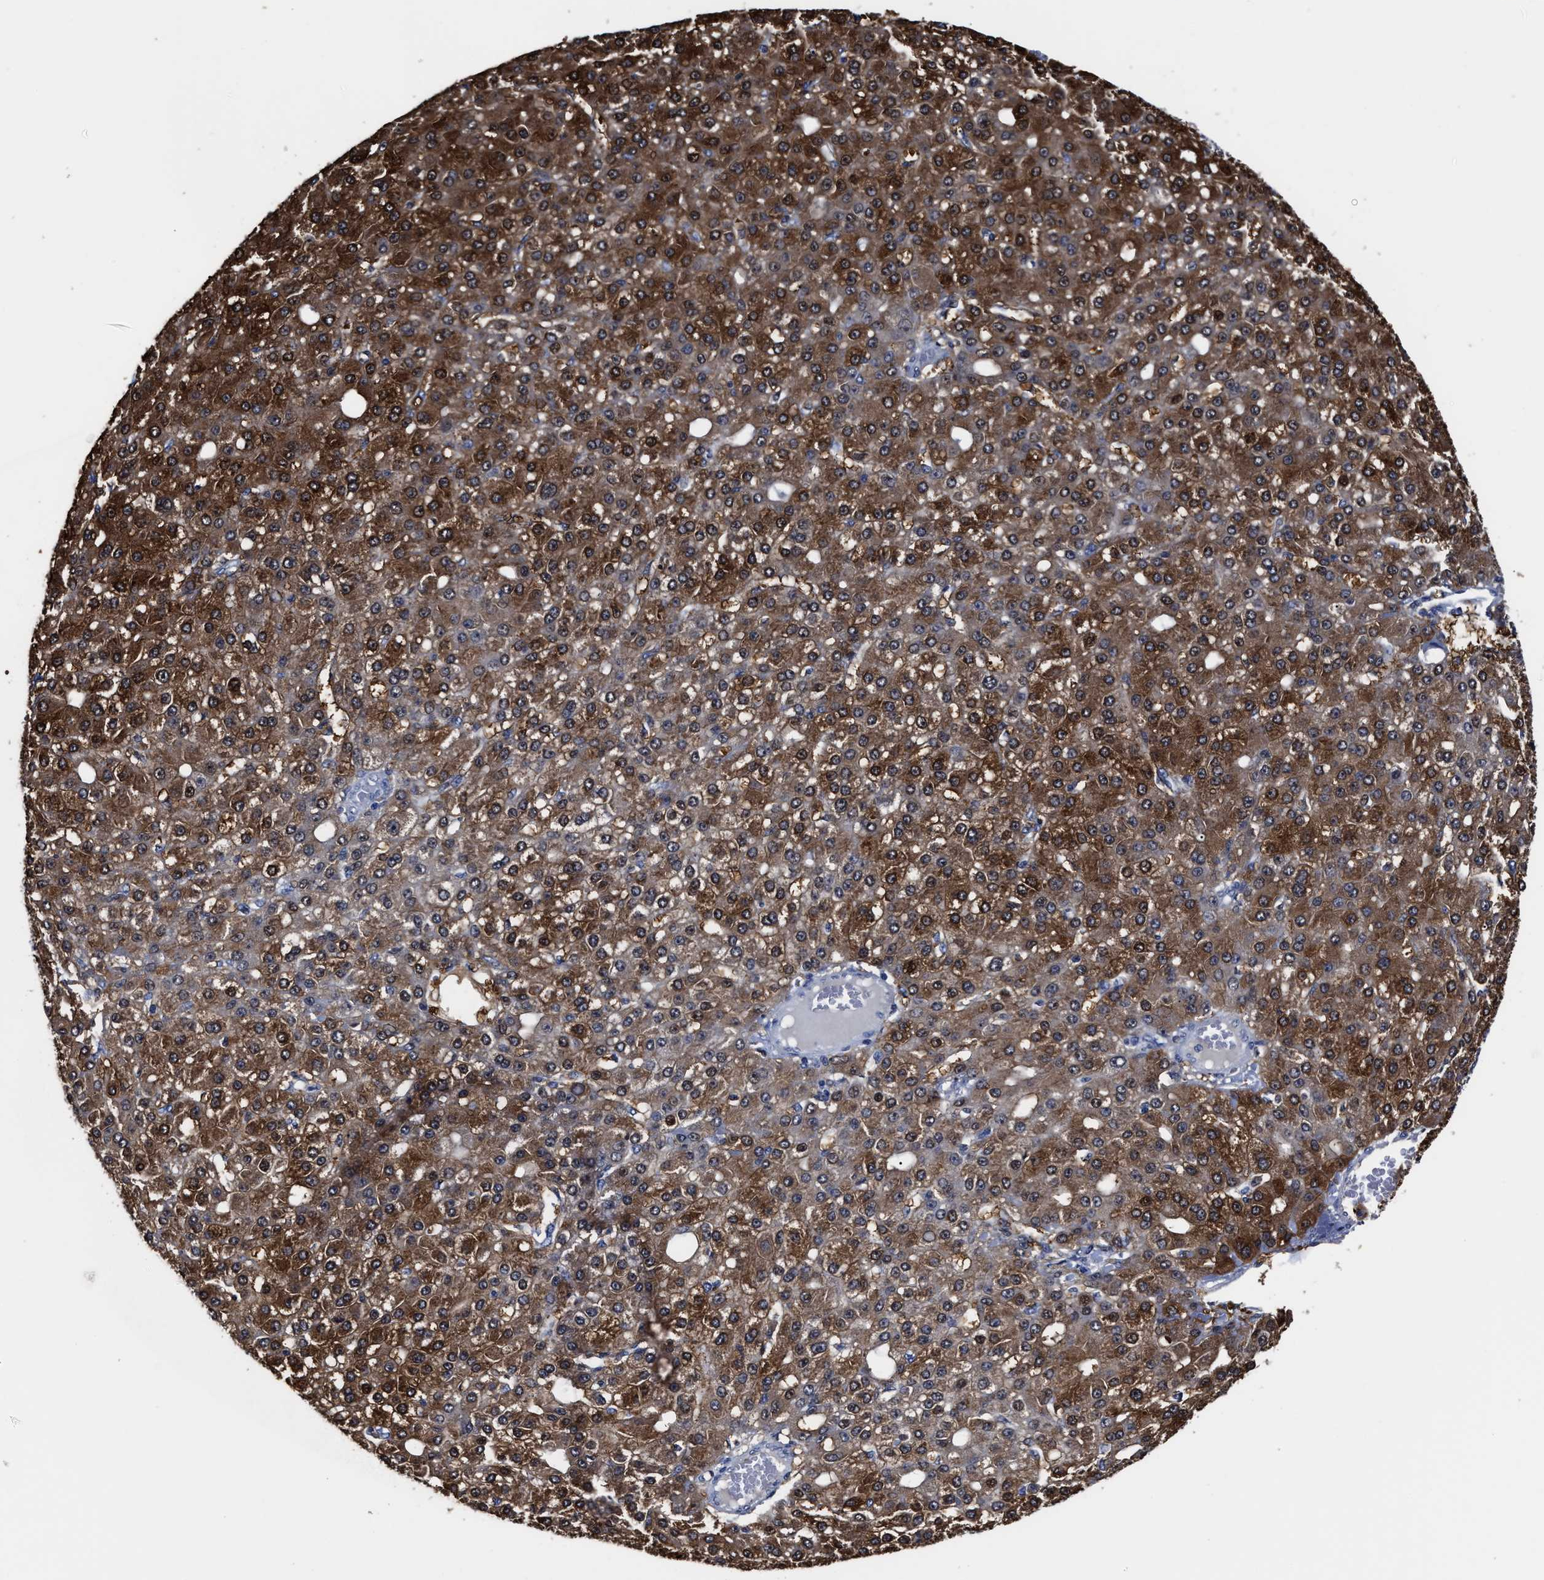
{"staining": {"intensity": "strong", "quantity": ">75%", "location": "cytoplasmic/membranous,nuclear"}, "tissue": "liver cancer", "cell_type": "Tumor cells", "image_type": "cancer", "snomed": [{"axis": "morphology", "description": "Carcinoma, Hepatocellular, NOS"}, {"axis": "topography", "description": "Liver"}], "caption": "Protein staining of liver hepatocellular carcinoma tissue reveals strong cytoplasmic/membranous and nuclear staining in about >75% of tumor cells.", "gene": "PRPF4B", "patient": {"sex": "male", "age": 67}}